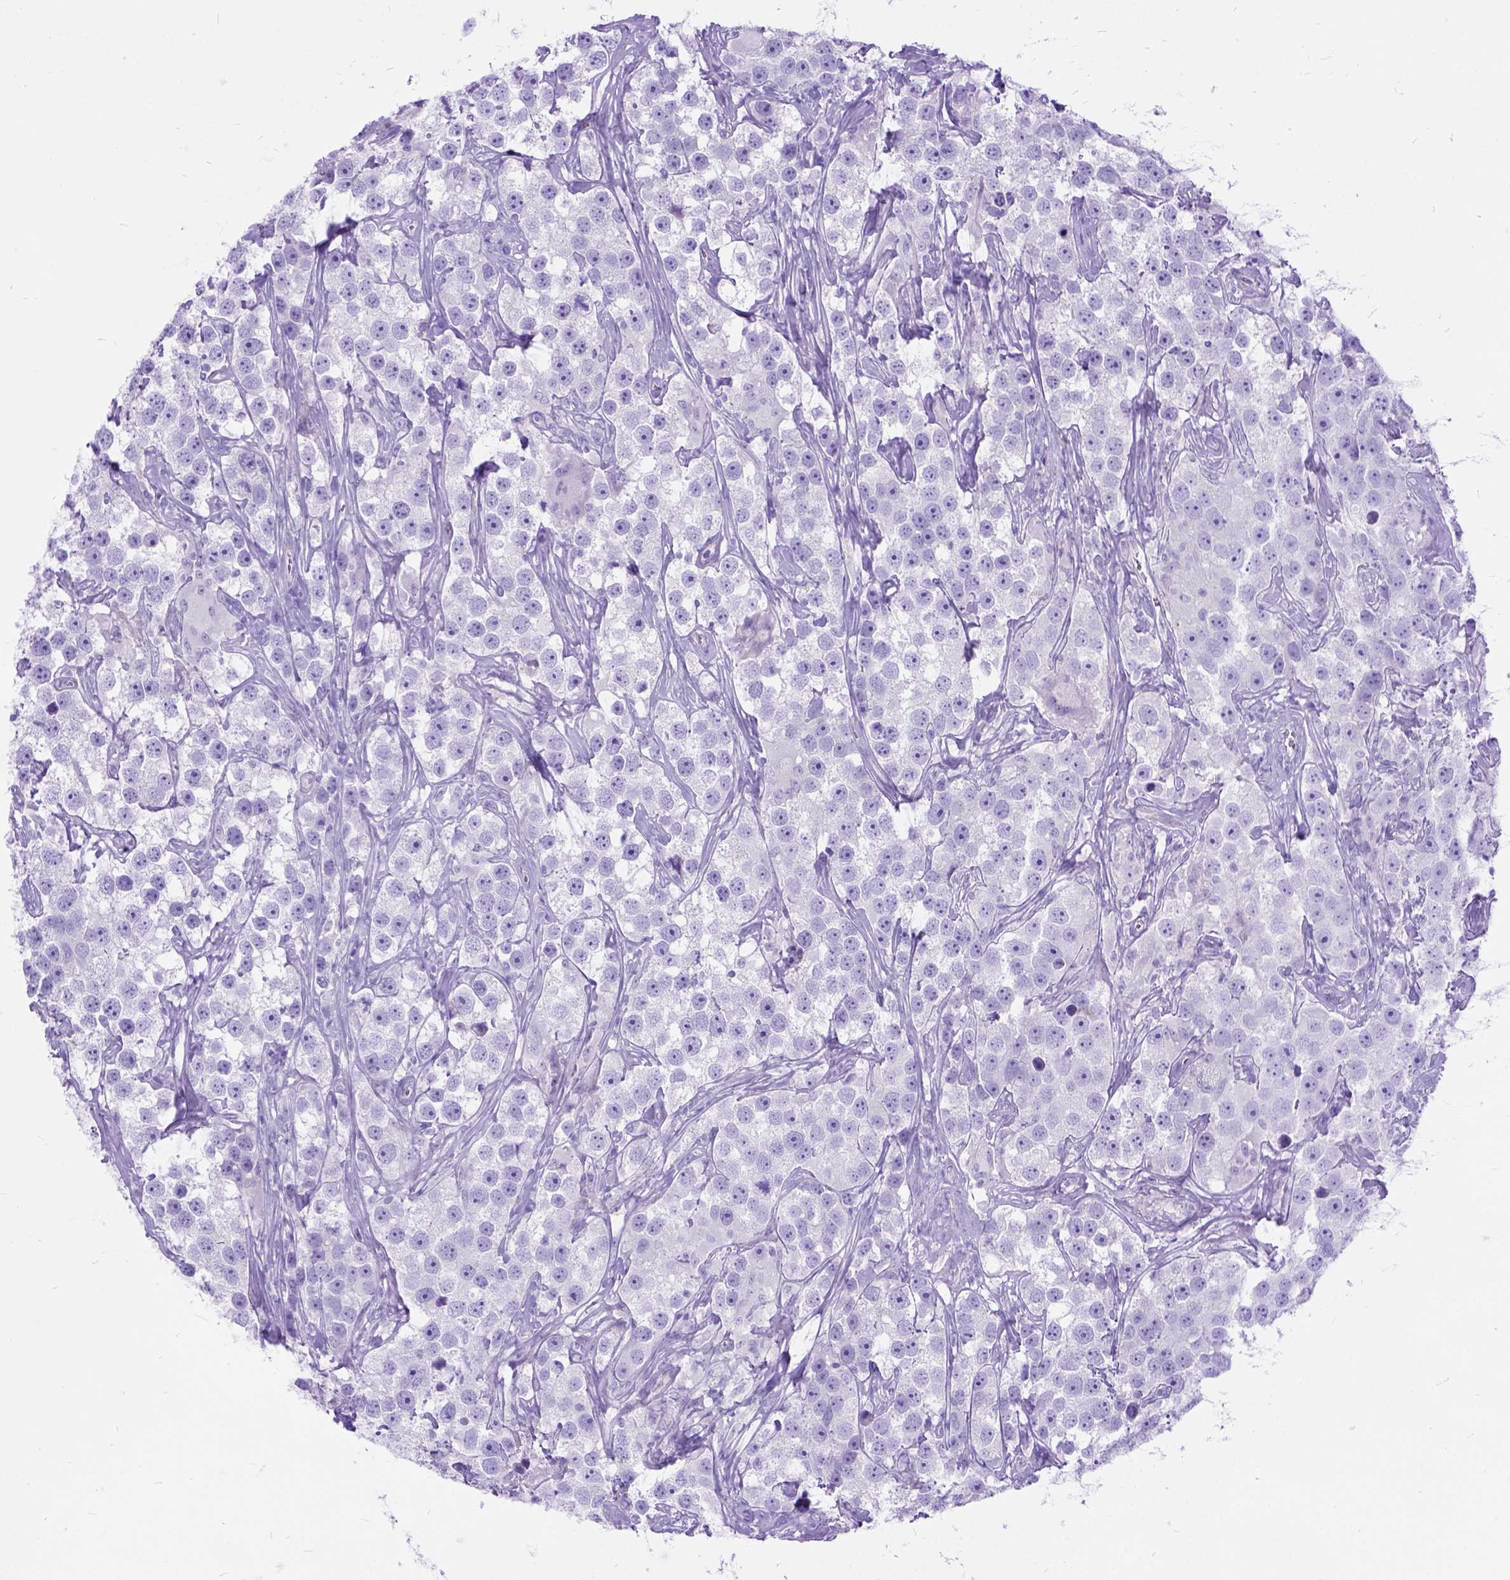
{"staining": {"intensity": "negative", "quantity": "none", "location": "none"}, "tissue": "testis cancer", "cell_type": "Tumor cells", "image_type": "cancer", "snomed": [{"axis": "morphology", "description": "Seminoma, NOS"}, {"axis": "topography", "description": "Testis"}], "caption": "High power microscopy micrograph of an IHC image of testis cancer, revealing no significant staining in tumor cells.", "gene": "ARL9", "patient": {"sex": "male", "age": 49}}